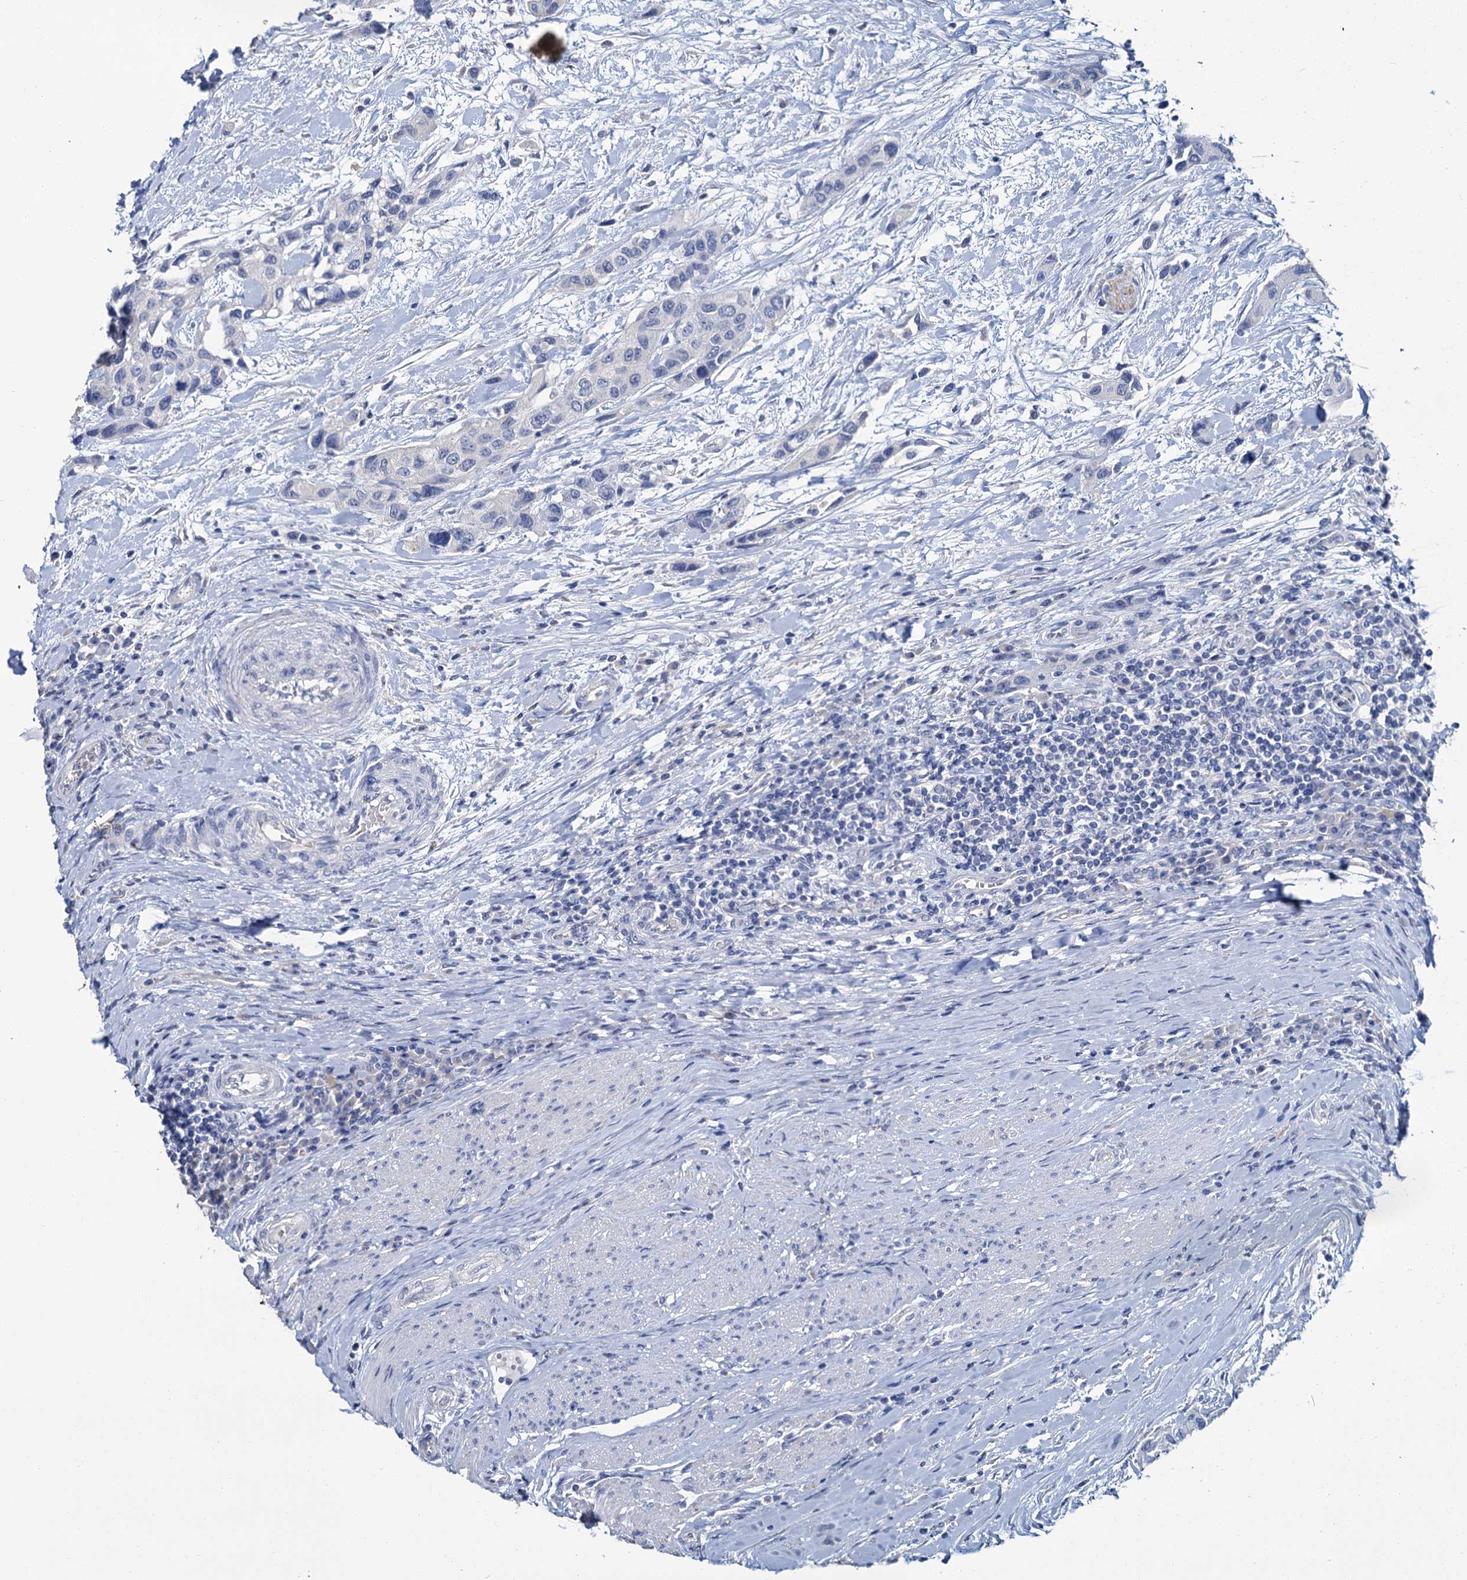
{"staining": {"intensity": "negative", "quantity": "none", "location": "none"}, "tissue": "urothelial cancer", "cell_type": "Tumor cells", "image_type": "cancer", "snomed": [{"axis": "morphology", "description": "Normal tissue, NOS"}, {"axis": "morphology", "description": "Urothelial carcinoma, High grade"}, {"axis": "topography", "description": "Vascular tissue"}, {"axis": "topography", "description": "Urinary bladder"}], "caption": "A histopathology image of urothelial carcinoma (high-grade) stained for a protein demonstrates no brown staining in tumor cells.", "gene": "SNCB", "patient": {"sex": "female", "age": 56}}